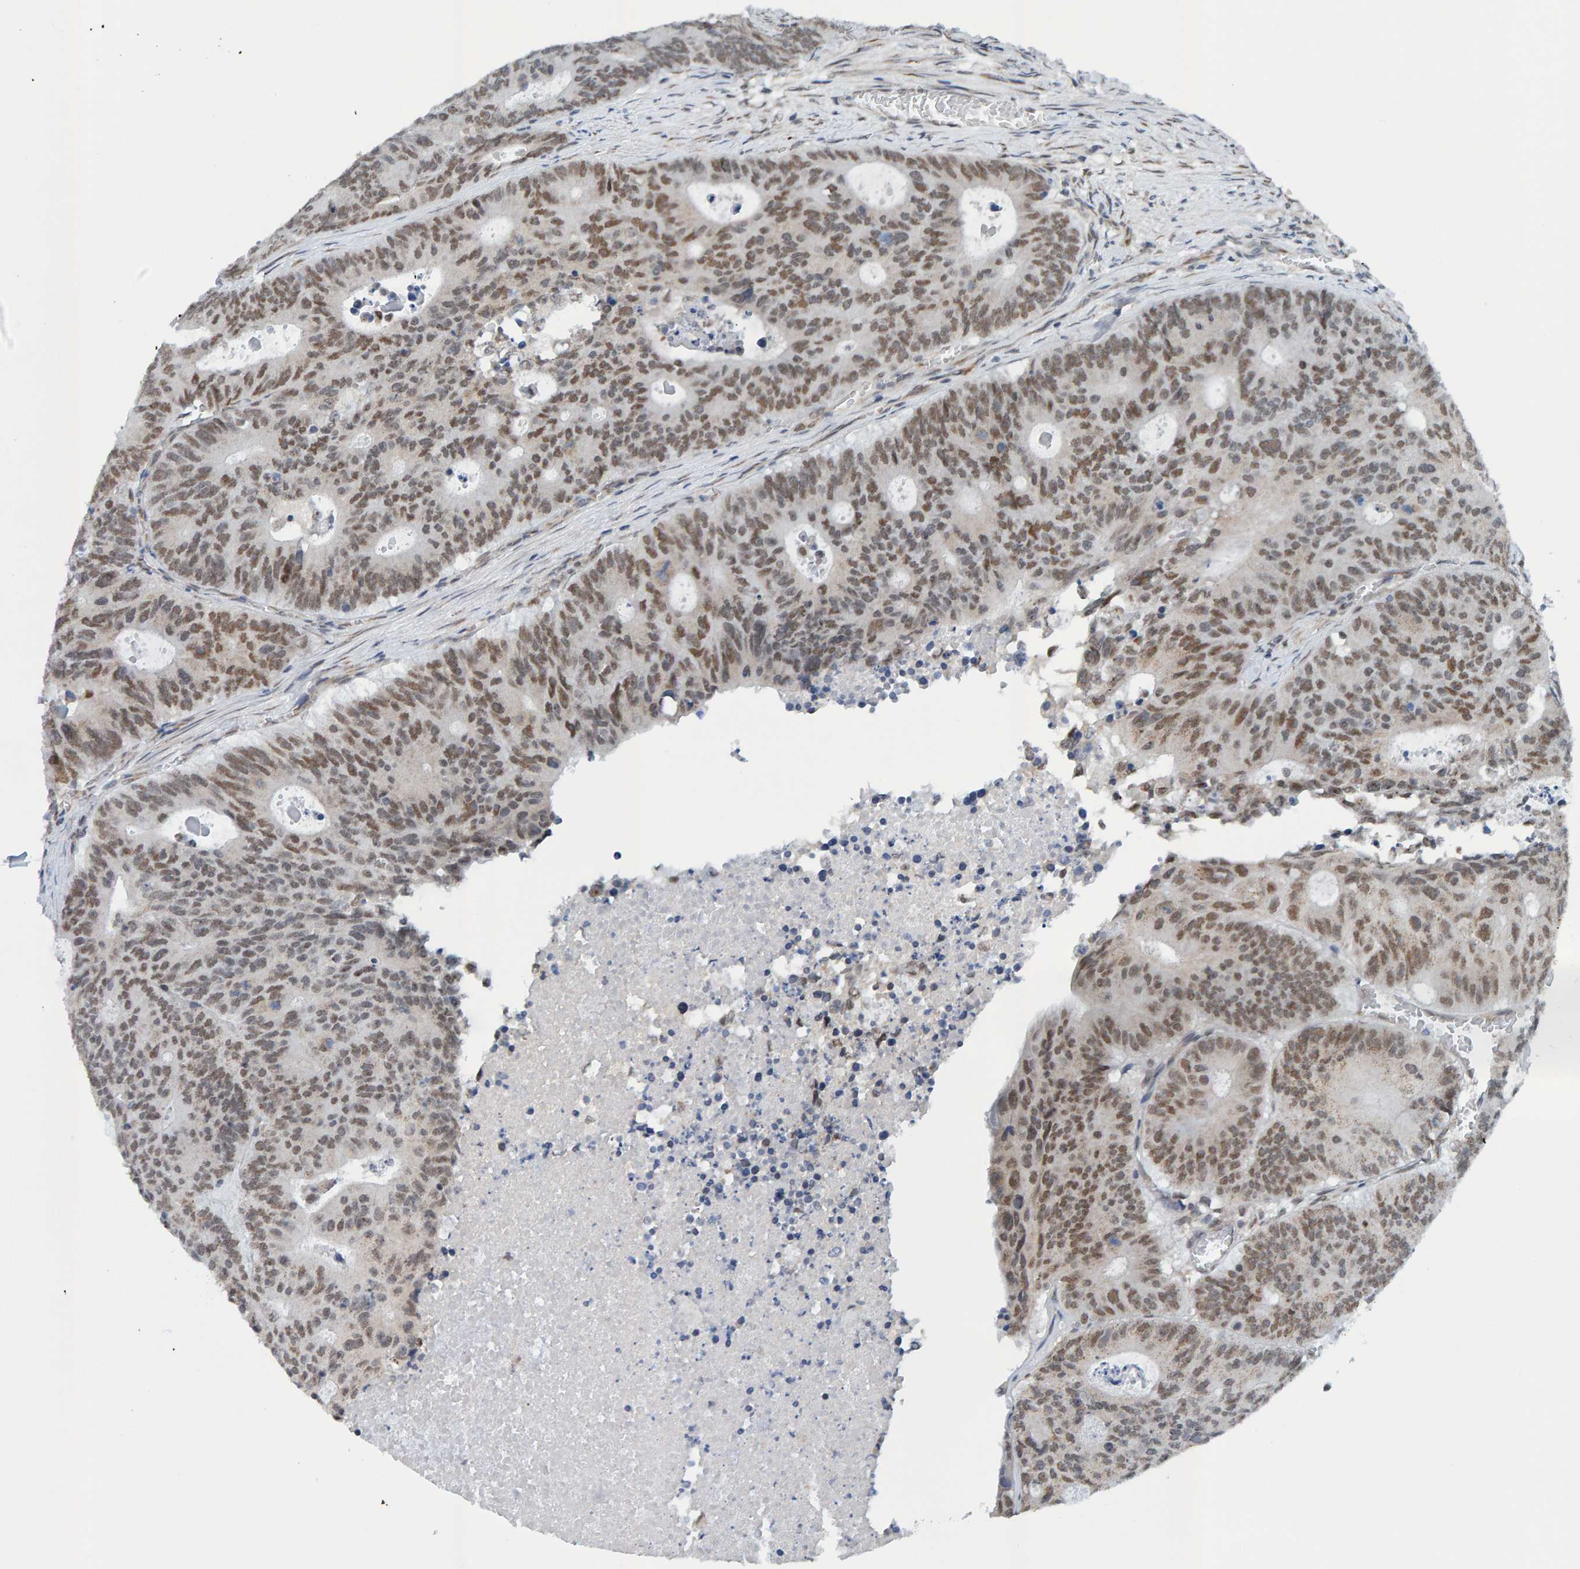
{"staining": {"intensity": "moderate", "quantity": ">75%", "location": "nuclear"}, "tissue": "colorectal cancer", "cell_type": "Tumor cells", "image_type": "cancer", "snomed": [{"axis": "morphology", "description": "Adenocarcinoma, NOS"}, {"axis": "topography", "description": "Colon"}], "caption": "Immunohistochemical staining of human colorectal cancer (adenocarcinoma) displays moderate nuclear protein staining in about >75% of tumor cells. The protein of interest is shown in brown color, while the nuclei are stained blue.", "gene": "SCRN2", "patient": {"sex": "male", "age": 87}}